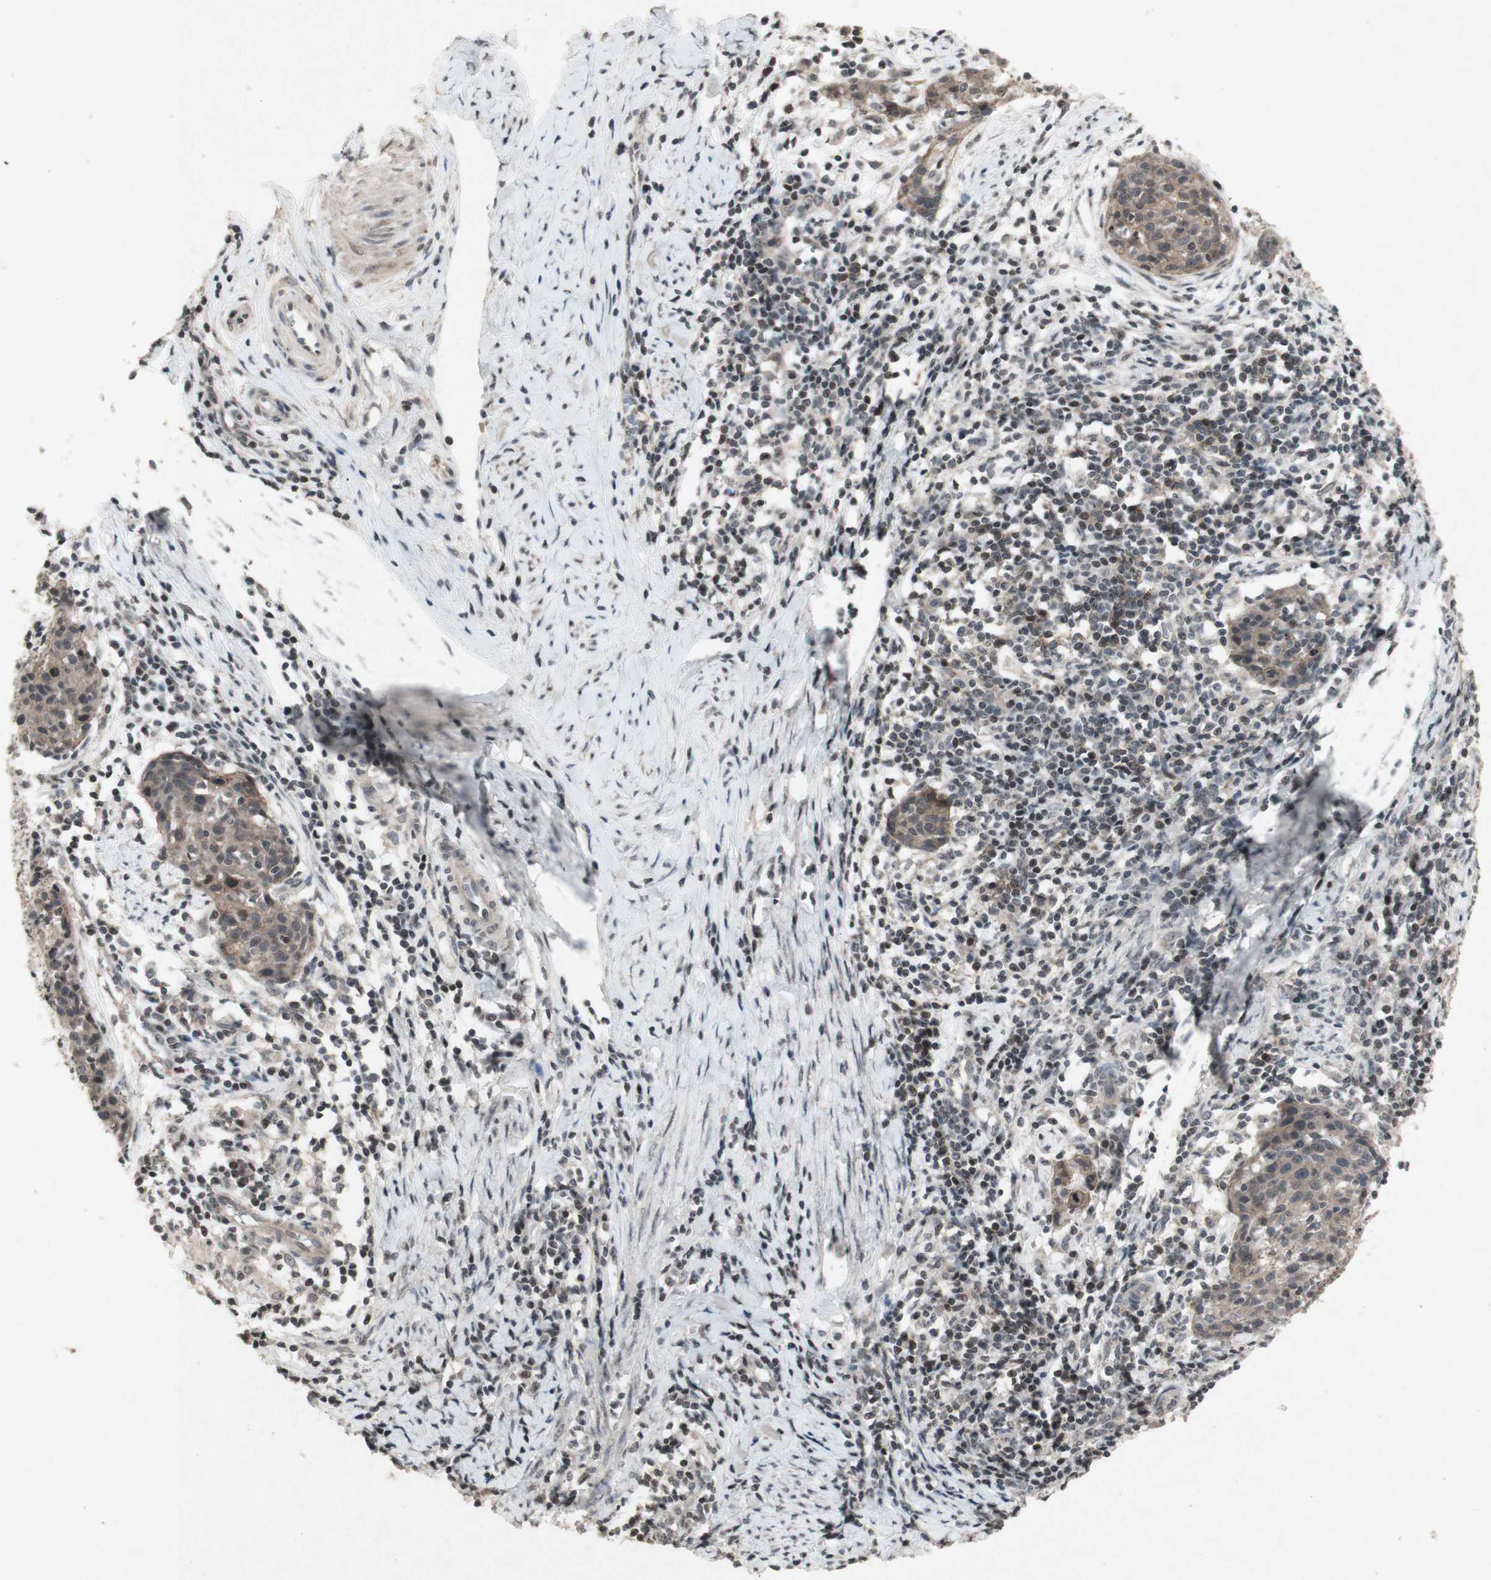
{"staining": {"intensity": "weak", "quantity": ">75%", "location": "cytoplasmic/membranous"}, "tissue": "cervical cancer", "cell_type": "Tumor cells", "image_type": "cancer", "snomed": [{"axis": "morphology", "description": "Squamous cell carcinoma, NOS"}, {"axis": "topography", "description": "Cervix"}], "caption": "A brown stain shows weak cytoplasmic/membranous positivity of a protein in human cervical squamous cell carcinoma tumor cells.", "gene": "PLXNA1", "patient": {"sex": "female", "age": 38}}